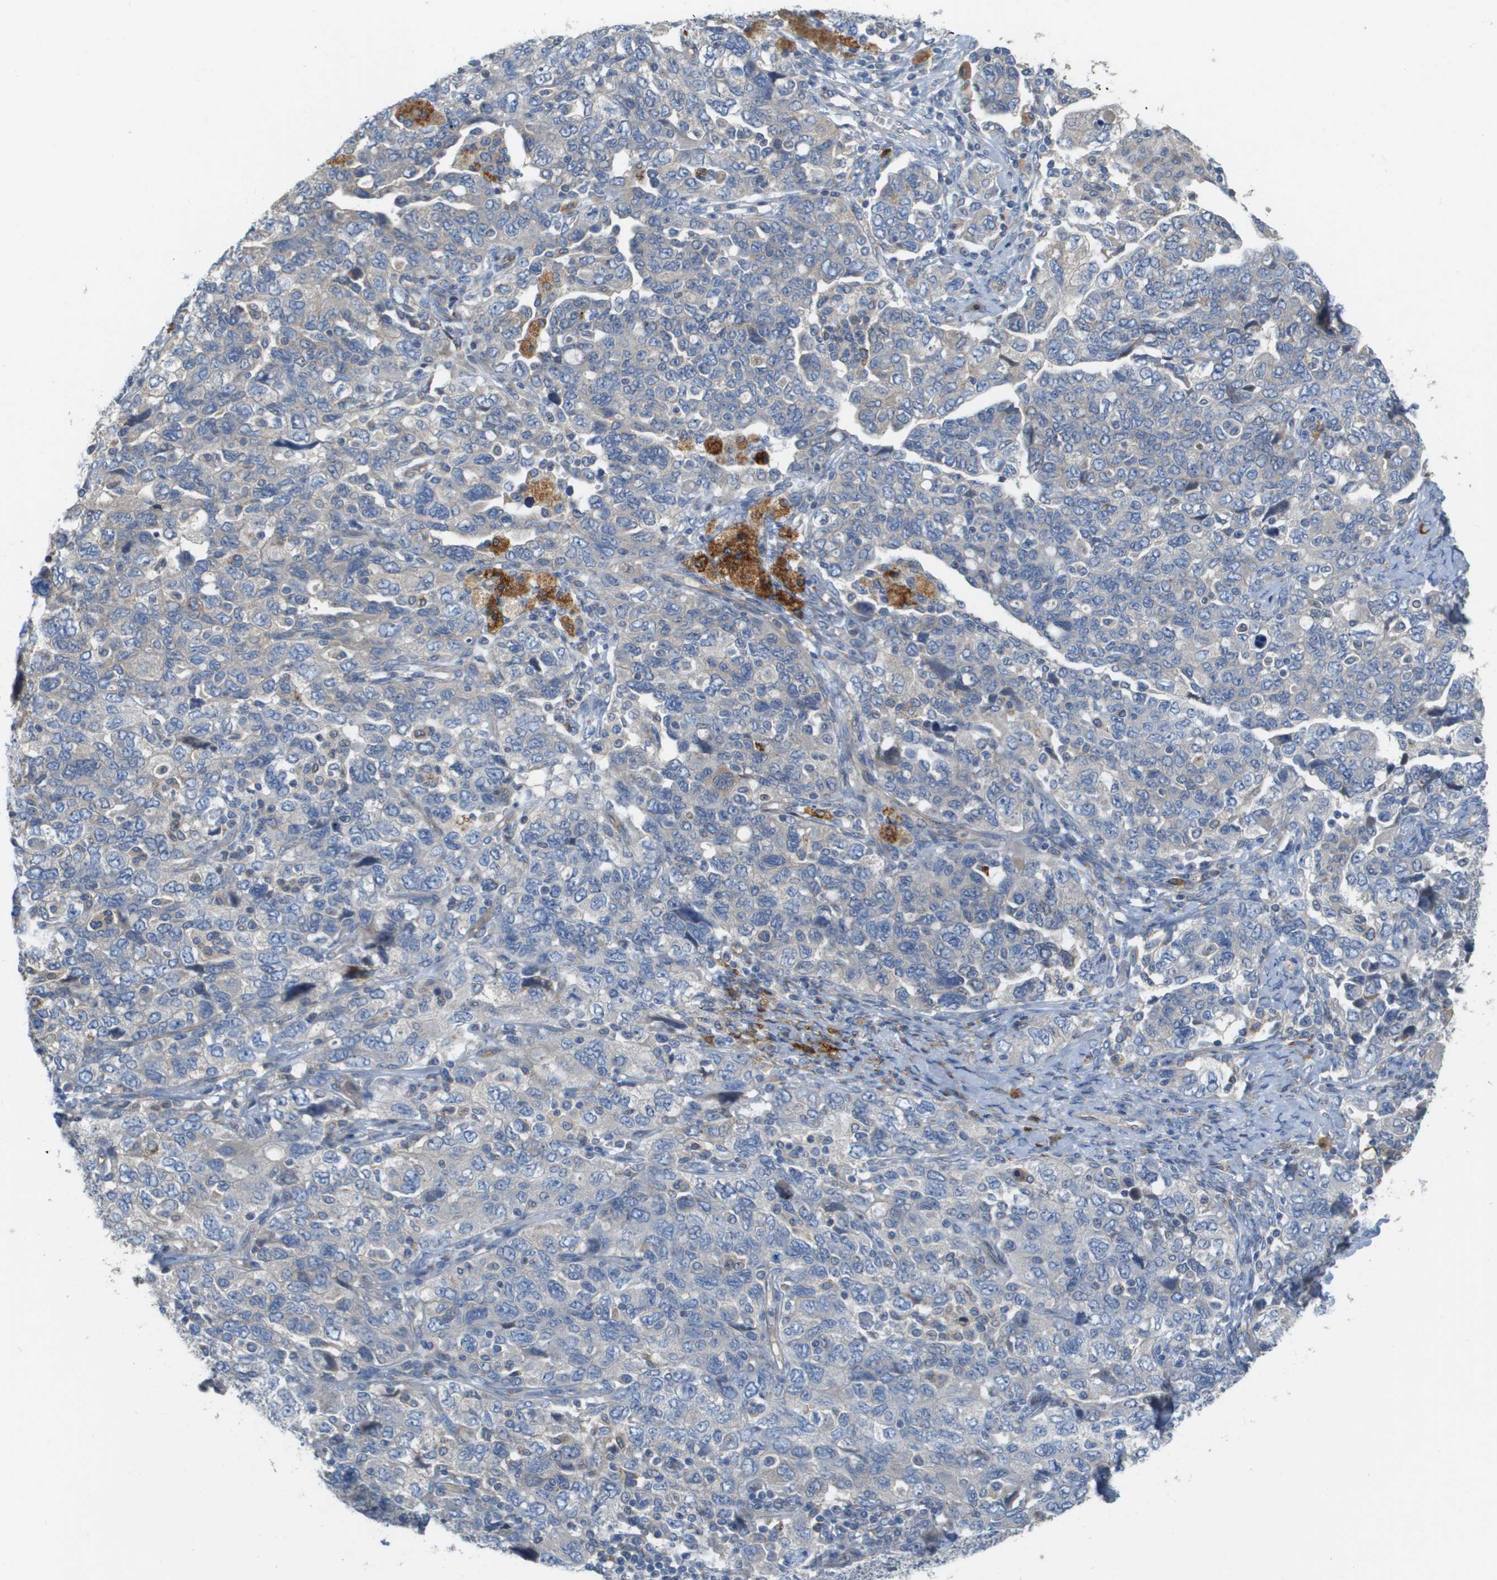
{"staining": {"intensity": "negative", "quantity": "none", "location": "none"}, "tissue": "ovarian cancer", "cell_type": "Tumor cells", "image_type": "cancer", "snomed": [{"axis": "morphology", "description": "Carcinoma, NOS"}, {"axis": "morphology", "description": "Cystadenocarcinoma, serous, NOS"}, {"axis": "topography", "description": "Ovary"}], "caption": "This photomicrograph is of ovarian cancer stained with IHC to label a protein in brown with the nuclei are counter-stained blue. There is no staining in tumor cells. (DAB (3,3'-diaminobenzidine) immunohistochemistry (IHC) visualized using brightfield microscopy, high magnification).", "gene": "CASP10", "patient": {"sex": "female", "age": 69}}